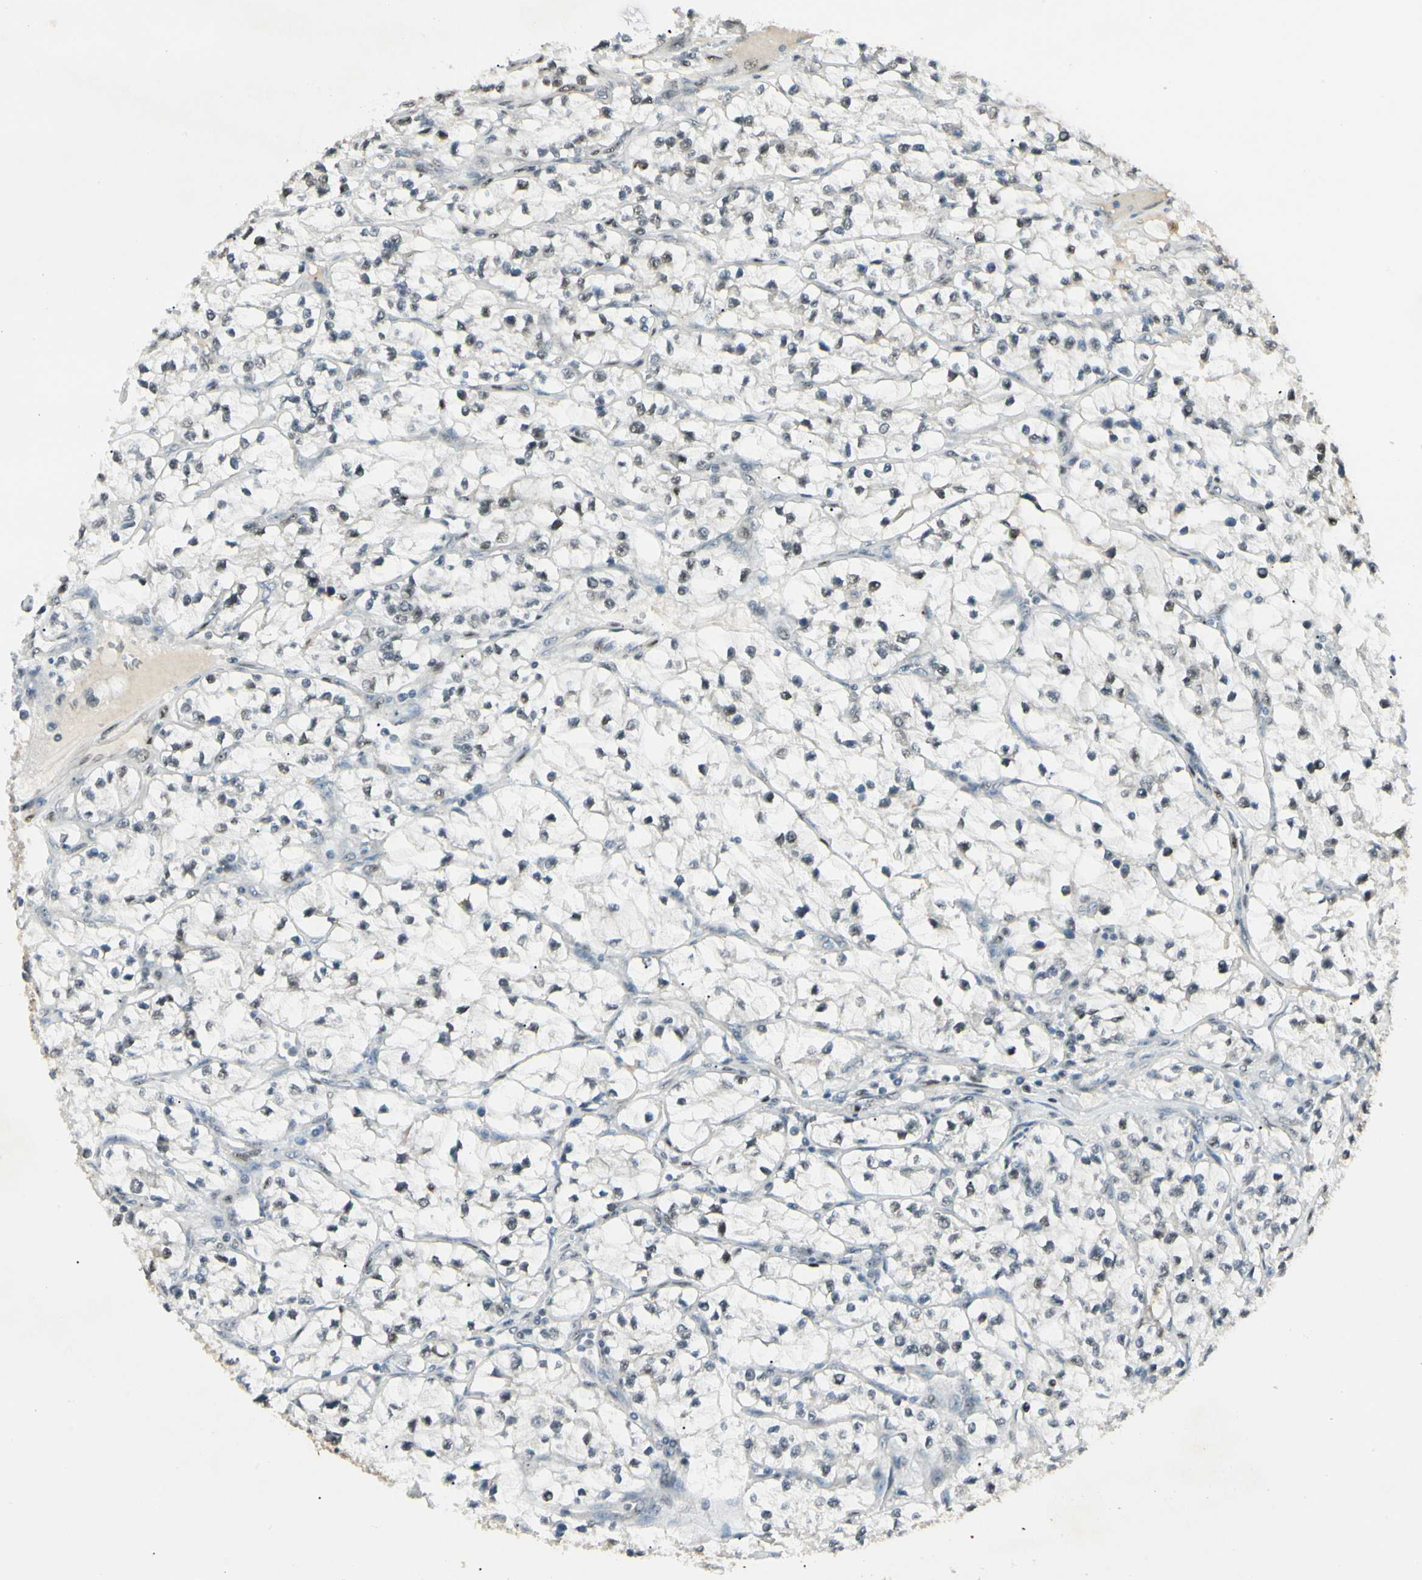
{"staining": {"intensity": "moderate", "quantity": "<25%", "location": "nuclear"}, "tissue": "renal cancer", "cell_type": "Tumor cells", "image_type": "cancer", "snomed": [{"axis": "morphology", "description": "Adenocarcinoma, NOS"}, {"axis": "topography", "description": "Kidney"}], "caption": "IHC of human renal cancer shows low levels of moderate nuclear expression in approximately <25% of tumor cells.", "gene": "ATXN1", "patient": {"sex": "female", "age": 57}}